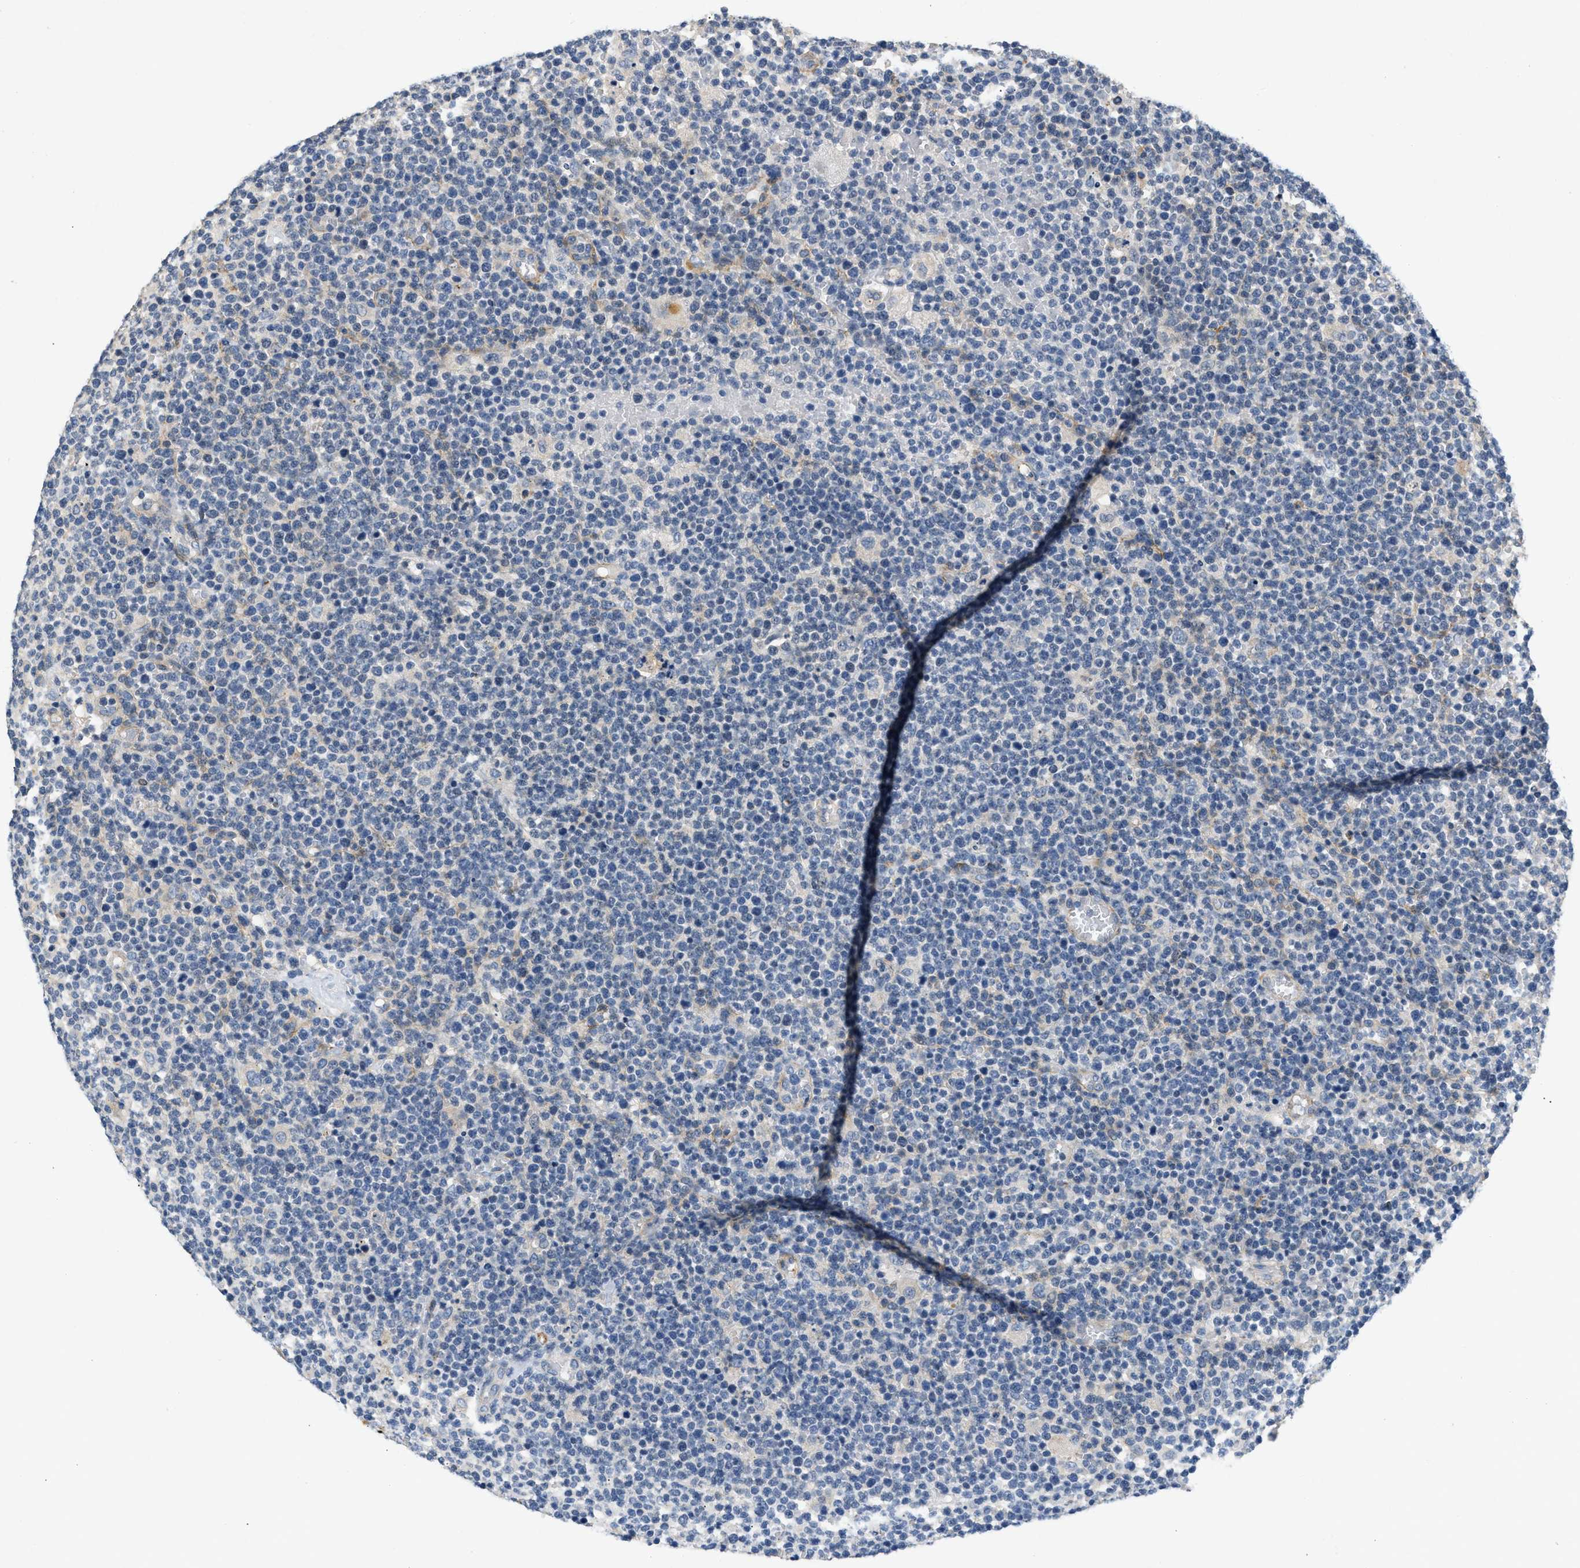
{"staining": {"intensity": "negative", "quantity": "none", "location": "none"}, "tissue": "lymphoma", "cell_type": "Tumor cells", "image_type": "cancer", "snomed": [{"axis": "morphology", "description": "Malignant lymphoma, non-Hodgkin's type, High grade"}, {"axis": "topography", "description": "Lymph node"}], "caption": "The immunohistochemistry (IHC) photomicrograph has no significant expression in tumor cells of malignant lymphoma, non-Hodgkin's type (high-grade) tissue. (DAB immunohistochemistry (IHC) visualized using brightfield microscopy, high magnification).", "gene": "PDGFRA", "patient": {"sex": "male", "age": 61}}